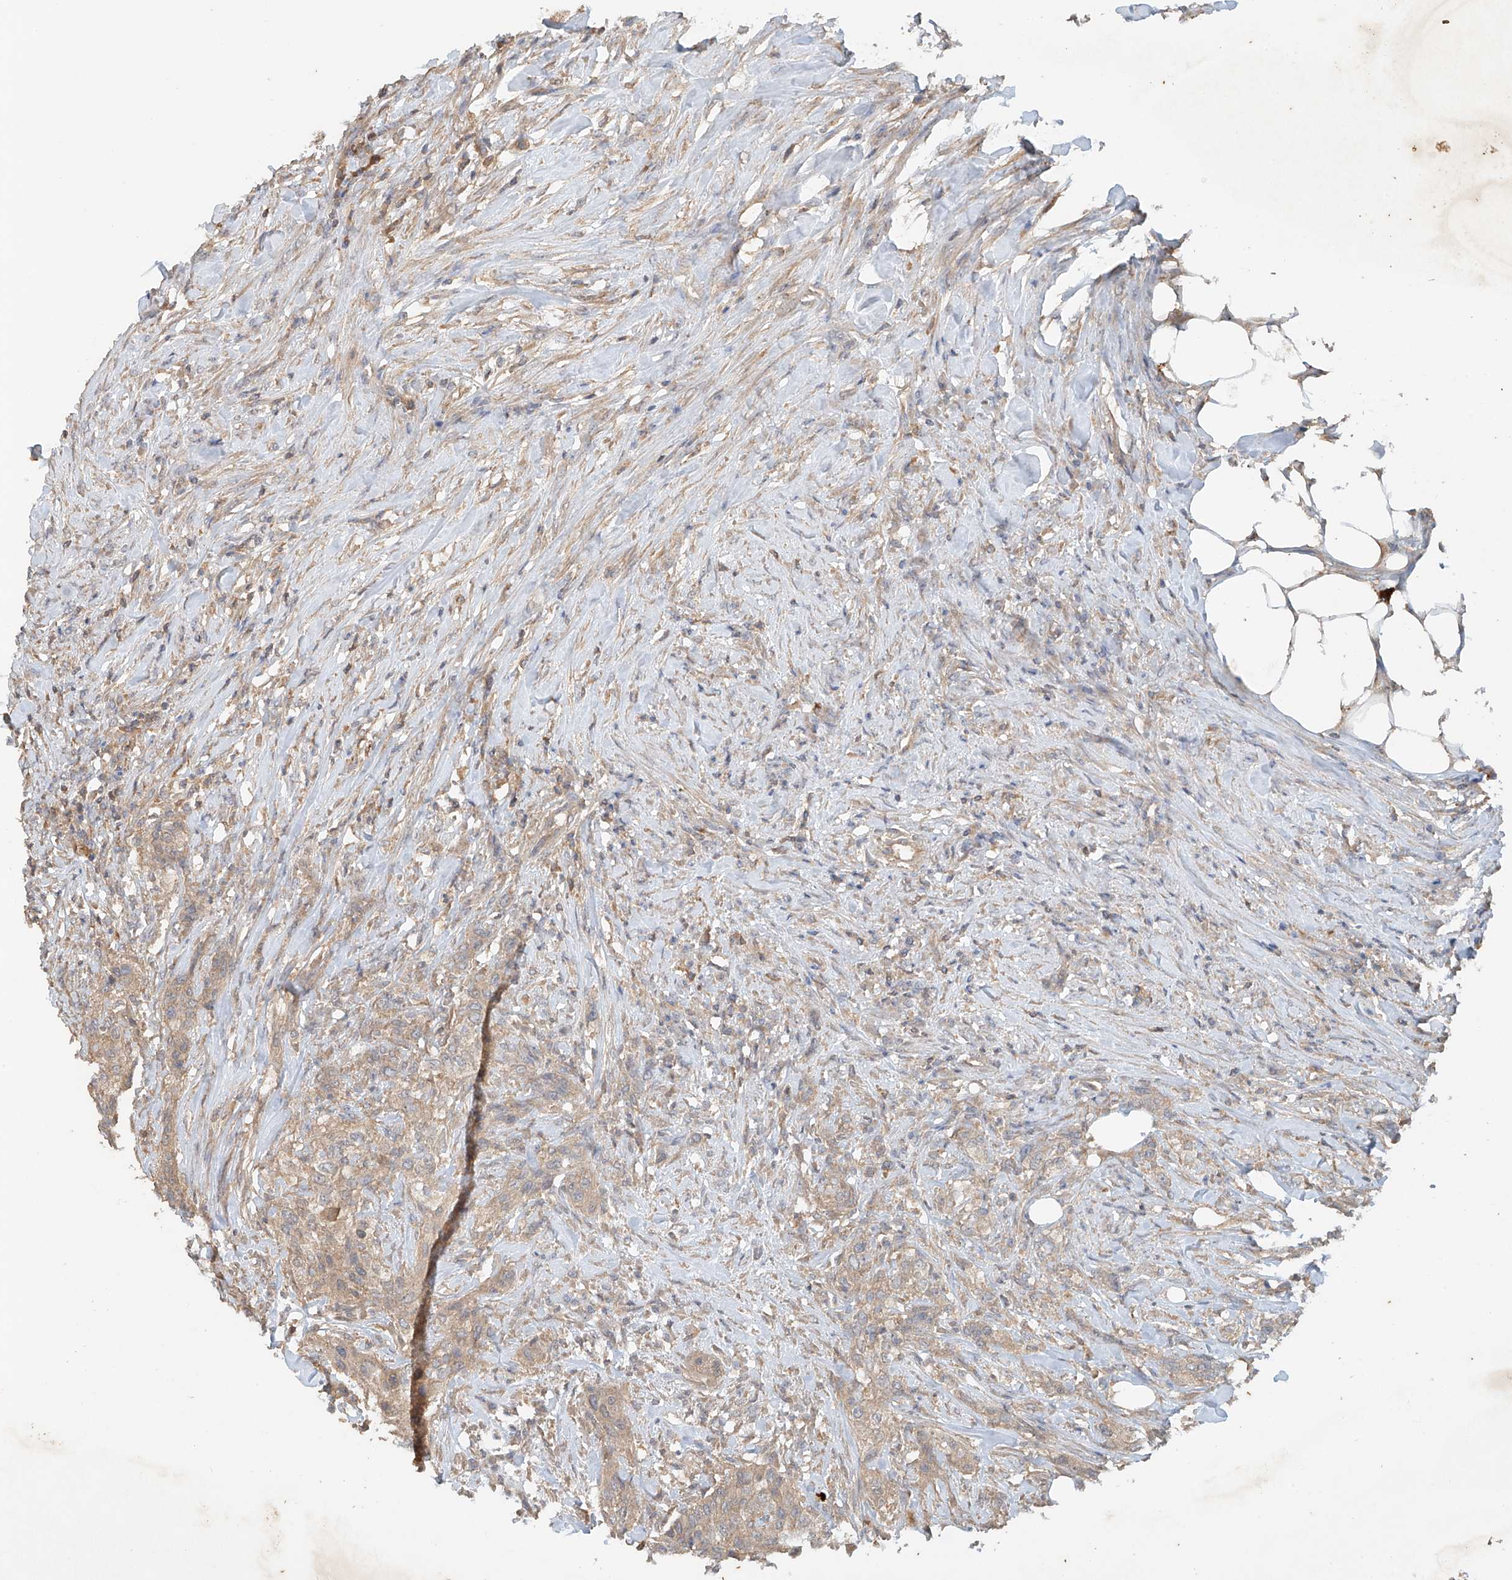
{"staining": {"intensity": "weak", "quantity": ">75%", "location": "cytoplasmic/membranous"}, "tissue": "urothelial cancer", "cell_type": "Tumor cells", "image_type": "cancer", "snomed": [{"axis": "morphology", "description": "Urothelial carcinoma, High grade"}, {"axis": "topography", "description": "Urinary bladder"}], "caption": "DAB immunohistochemical staining of urothelial cancer shows weak cytoplasmic/membranous protein positivity in about >75% of tumor cells. (IHC, brightfield microscopy, high magnification).", "gene": "GNB1L", "patient": {"sex": "male", "age": 35}}